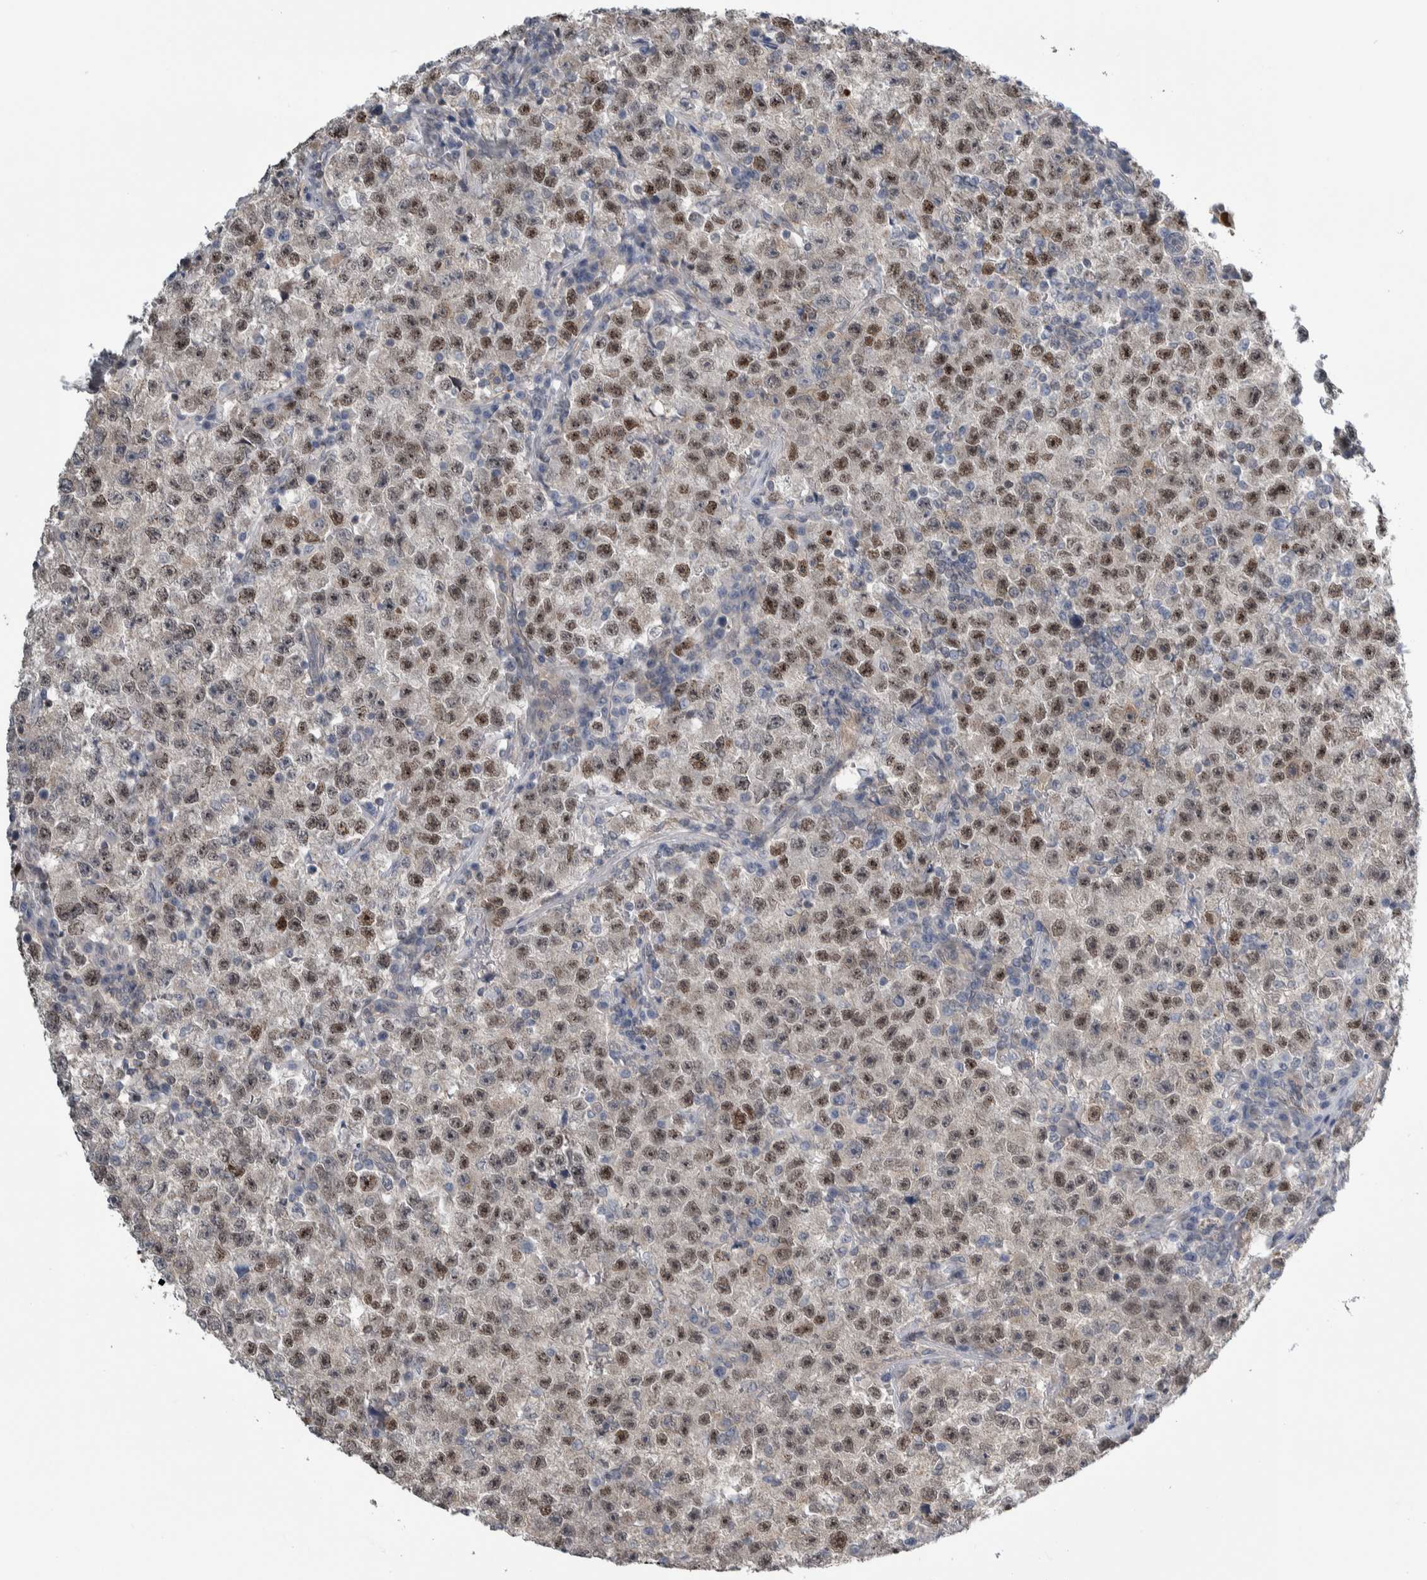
{"staining": {"intensity": "moderate", "quantity": "25%-75%", "location": "nuclear"}, "tissue": "testis cancer", "cell_type": "Tumor cells", "image_type": "cancer", "snomed": [{"axis": "morphology", "description": "Seminoma, NOS"}, {"axis": "topography", "description": "Testis"}], "caption": "Immunohistochemistry histopathology image of seminoma (testis) stained for a protein (brown), which reveals medium levels of moderate nuclear staining in about 25%-75% of tumor cells.", "gene": "TAX1BP1", "patient": {"sex": "male", "age": 22}}